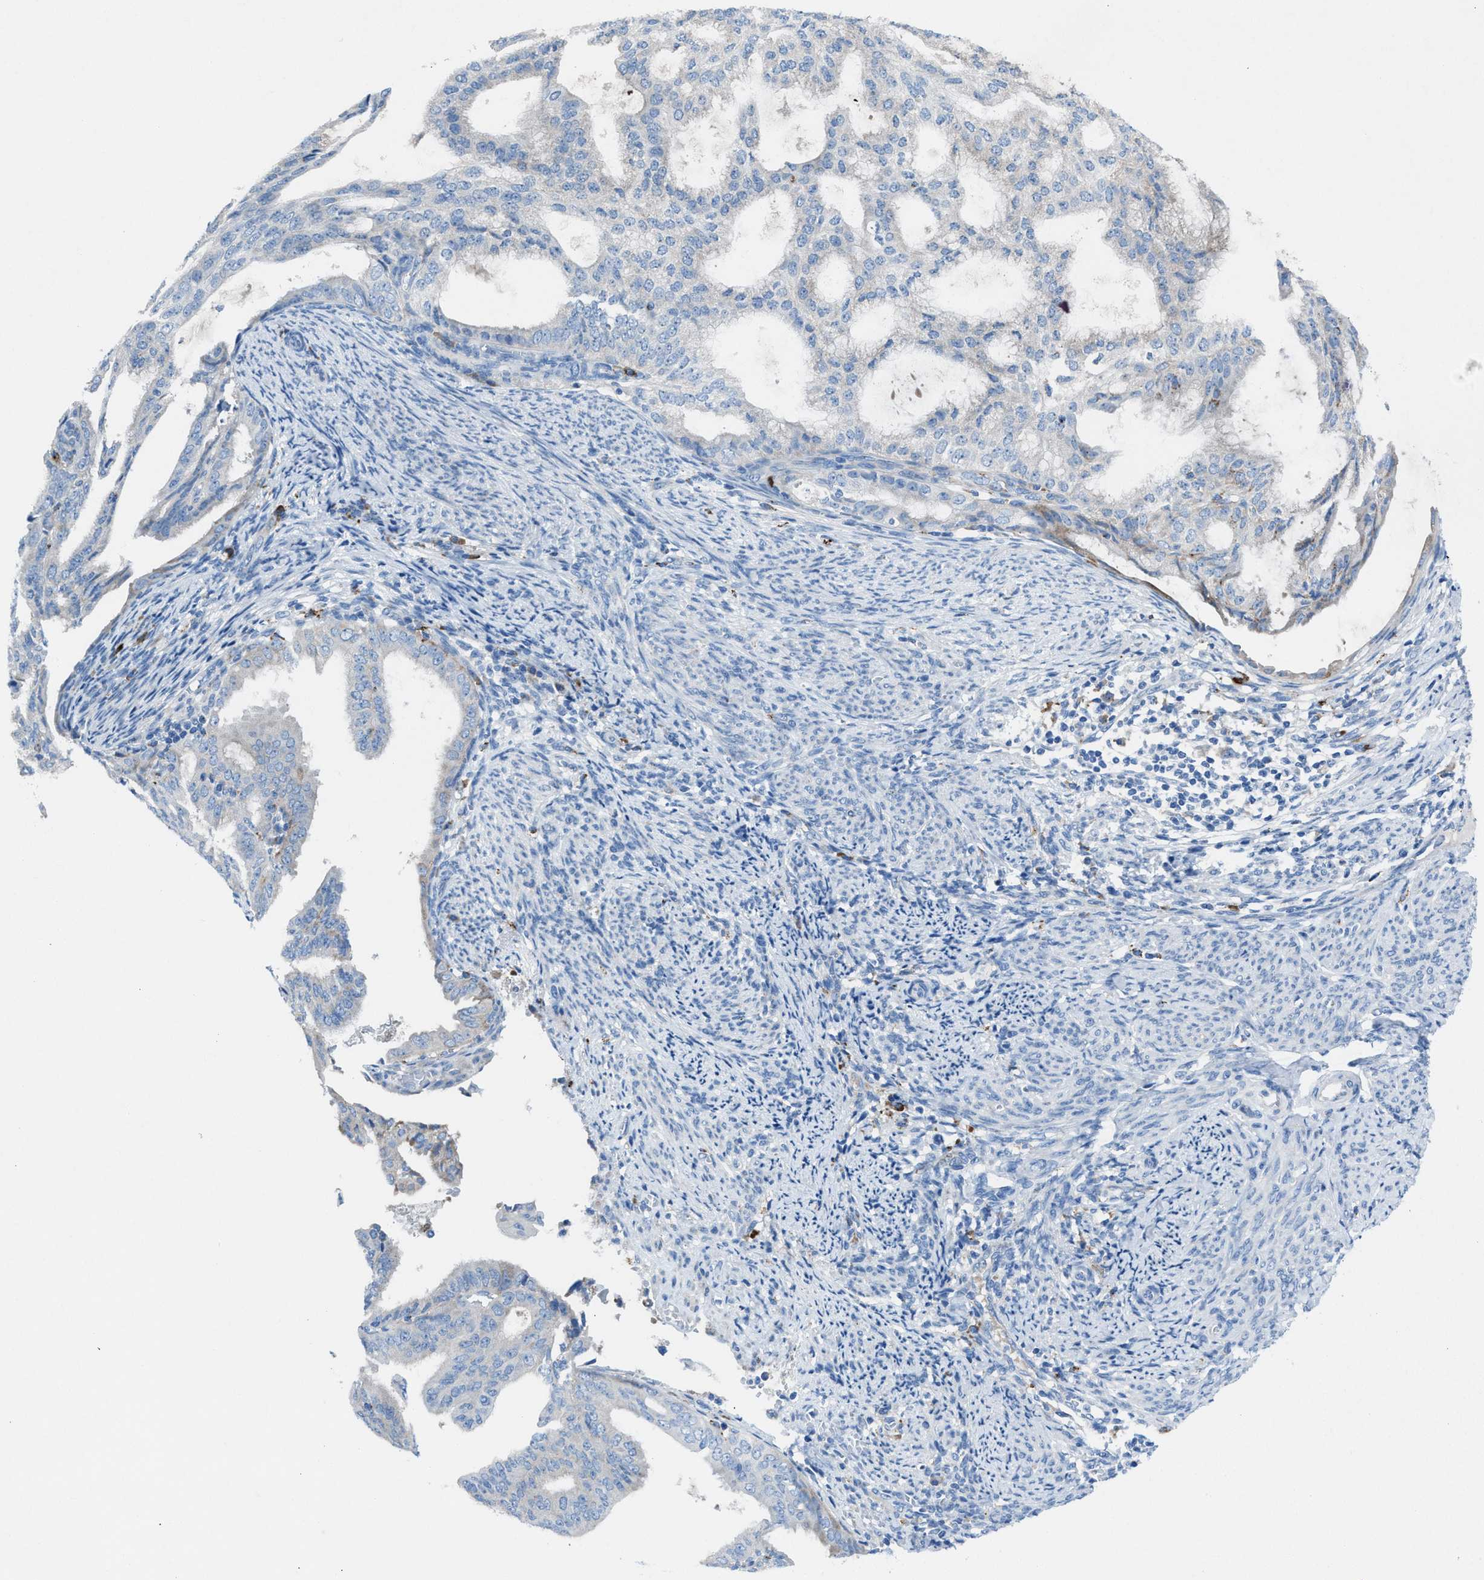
{"staining": {"intensity": "negative", "quantity": "none", "location": "none"}, "tissue": "endometrial cancer", "cell_type": "Tumor cells", "image_type": "cancer", "snomed": [{"axis": "morphology", "description": "Adenocarcinoma, NOS"}, {"axis": "topography", "description": "Endometrium"}], "caption": "Tumor cells show no significant protein expression in adenocarcinoma (endometrial). (DAB (3,3'-diaminobenzidine) immunohistochemistry (IHC), high magnification).", "gene": "CD1B", "patient": {"sex": "female", "age": 58}}